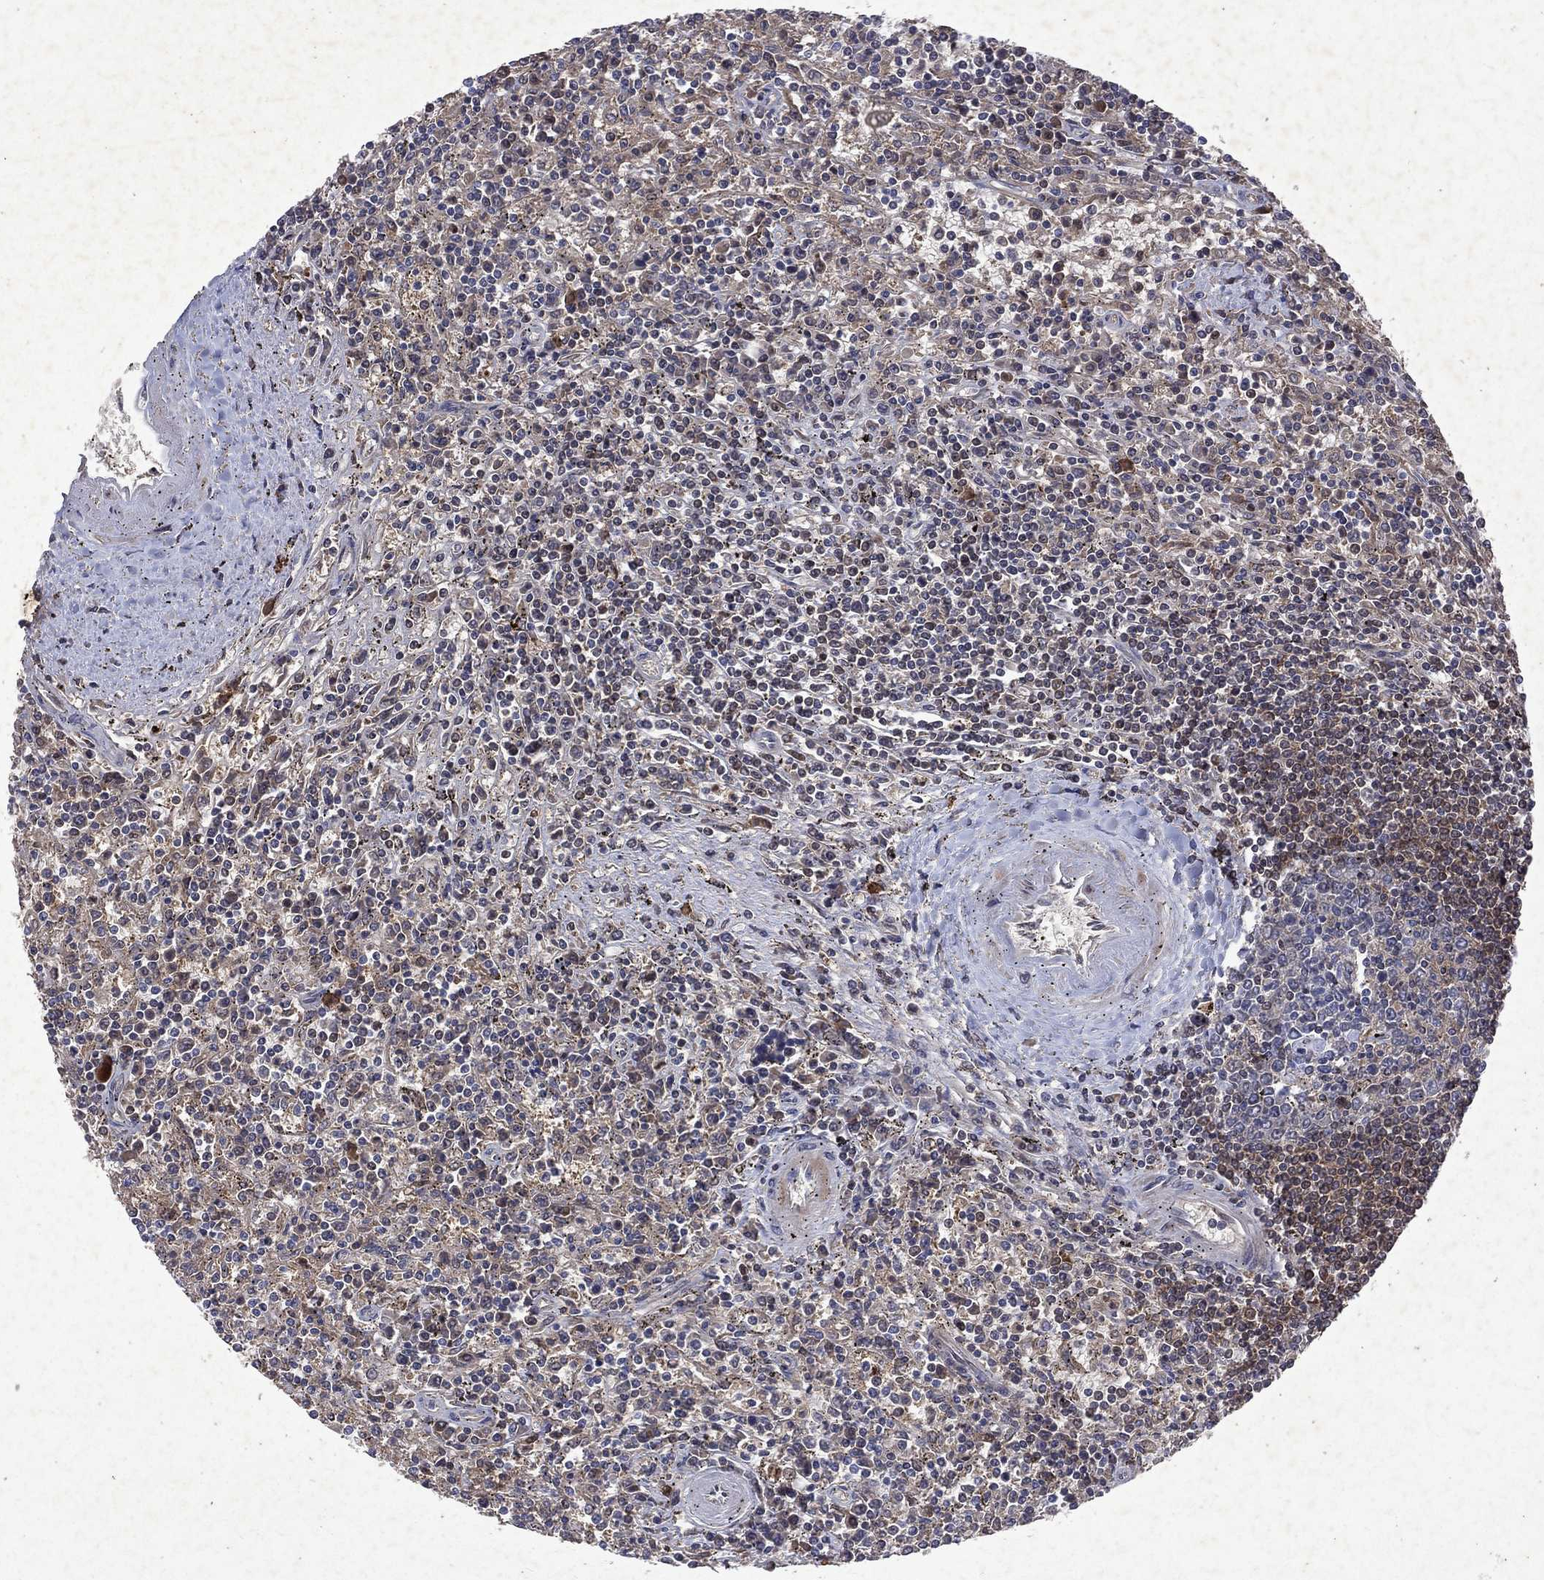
{"staining": {"intensity": "weak", "quantity": "<25%", "location": "cytoplasmic/membranous"}, "tissue": "lymphoma", "cell_type": "Tumor cells", "image_type": "cancer", "snomed": [{"axis": "morphology", "description": "Malignant lymphoma, non-Hodgkin's type, Low grade"}, {"axis": "topography", "description": "Spleen"}], "caption": "The histopathology image shows no staining of tumor cells in lymphoma.", "gene": "MTAP", "patient": {"sex": "male", "age": 62}}